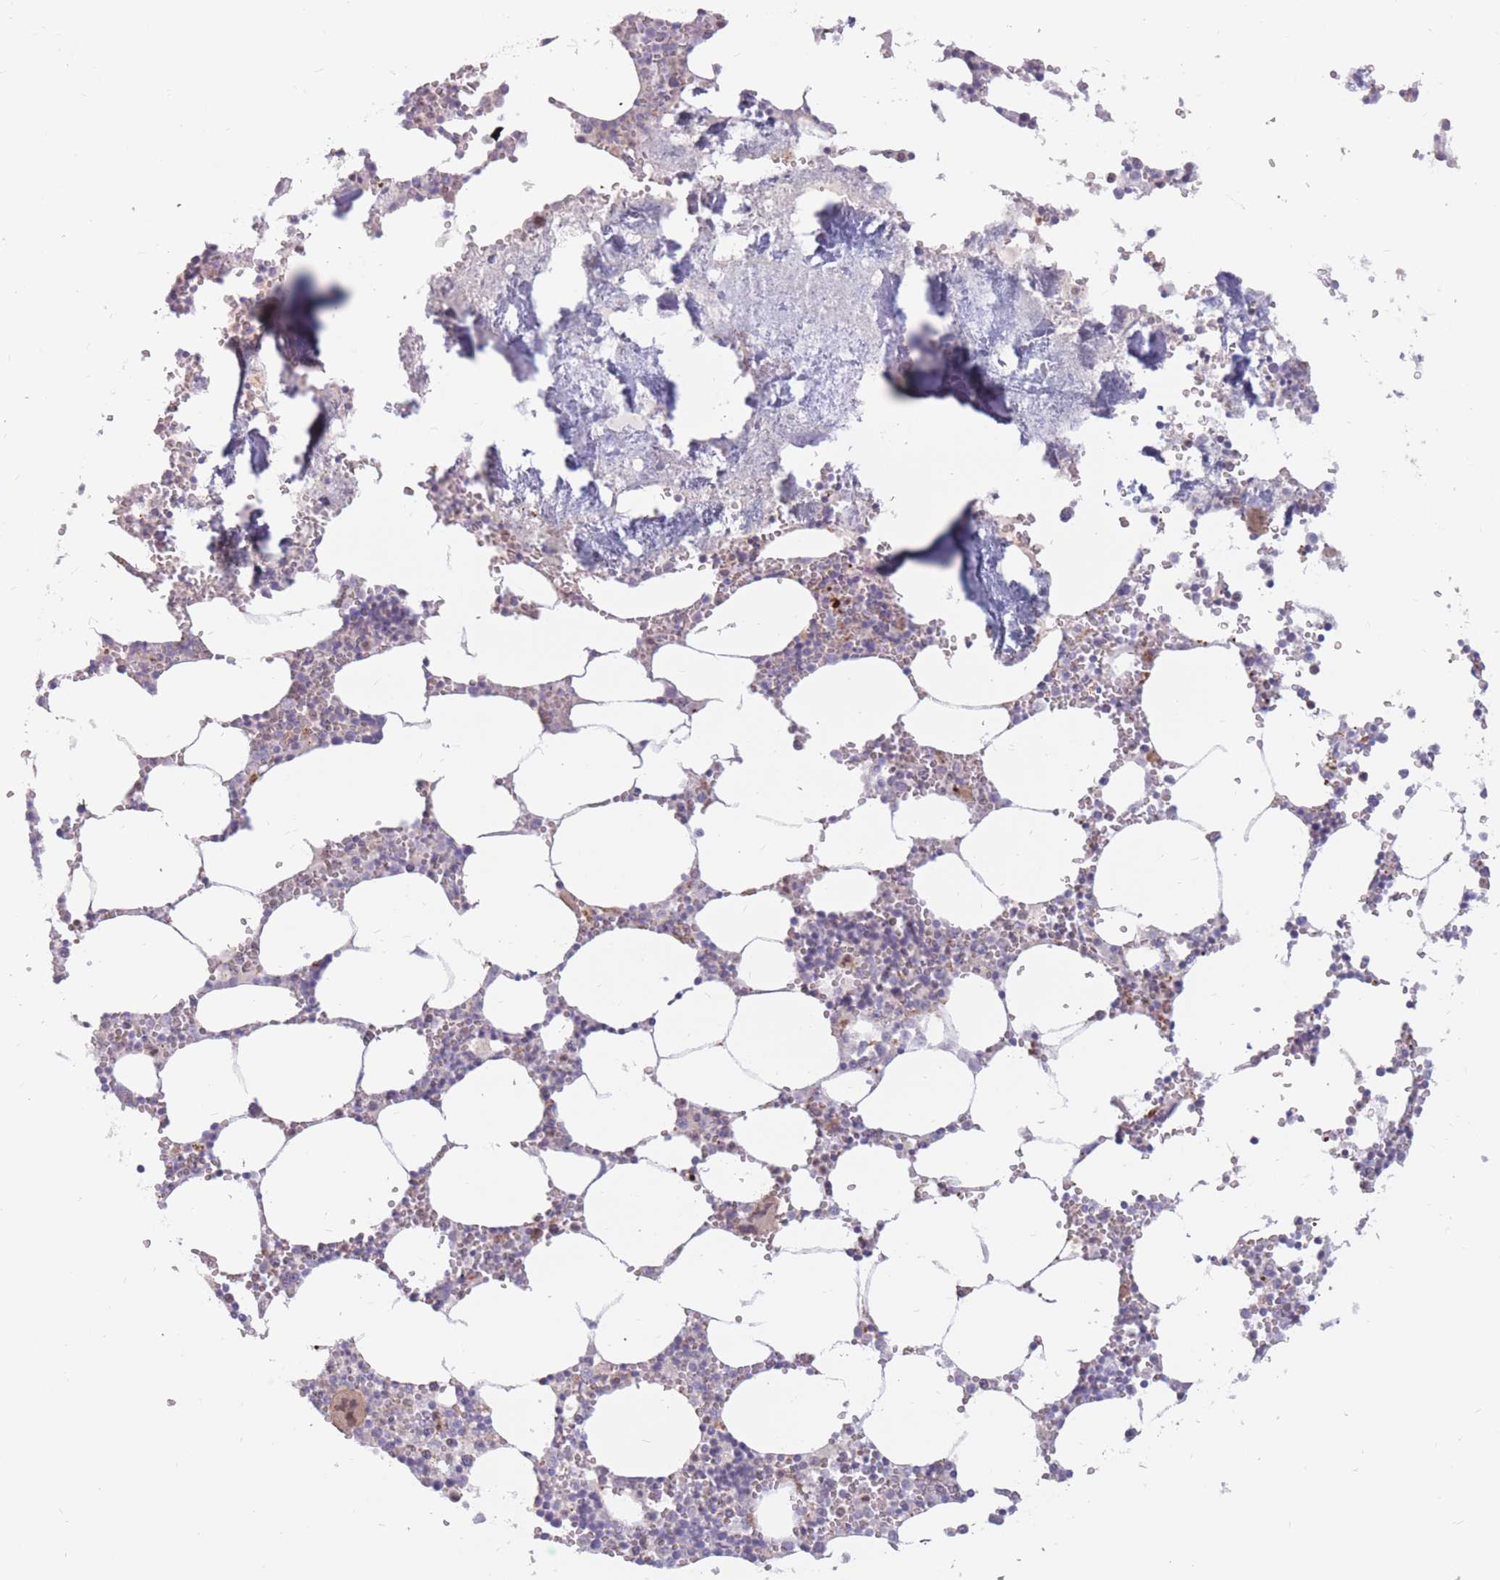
{"staining": {"intensity": "negative", "quantity": "none", "location": "none"}, "tissue": "bone marrow", "cell_type": "Hematopoietic cells", "image_type": "normal", "snomed": [{"axis": "morphology", "description": "Normal tissue, NOS"}, {"axis": "topography", "description": "Bone marrow"}], "caption": "Human bone marrow stained for a protein using immunohistochemistry (IHC) reveals no staining in hematopoietic cells.", "gene": "PTGDR", "patient": {"sex": "male", "age": 54}}